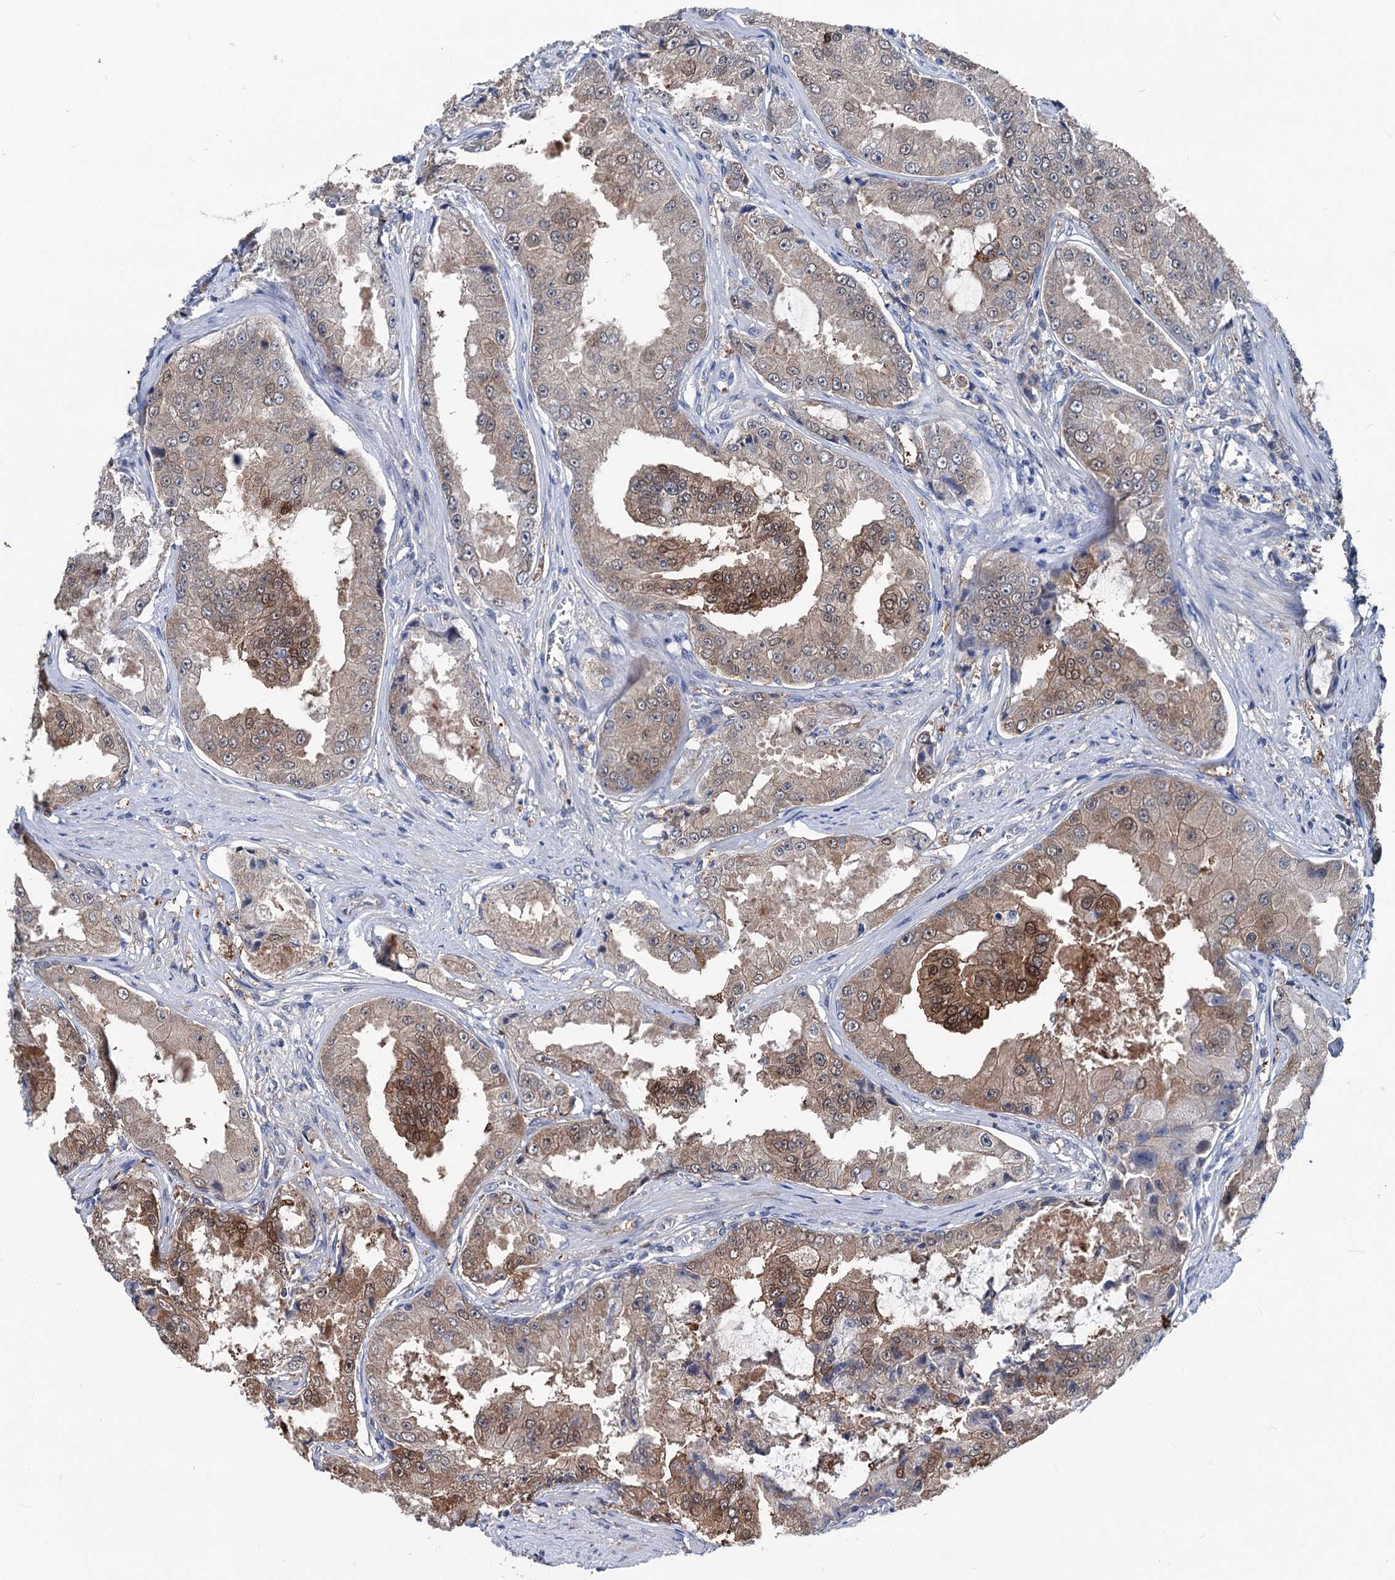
{"staining": {"intensity": "moderate", "quantity": "25%-75%", "location": "cytoplasmic/membranous,nuclear"}, "tissue": "prostate cancer", "cell_type": "Tumor cells", "image_type": "cancer", "snomed": [{"axis": "morphology", "description": "Adenocarcinoma, High grade"}, {"axis": "topography", "description": "Prostate"}], "caption": "Immunohistochemistry of human prostate high-grade adenocarcinoma exhibits medium levels of moderate cytoplasmic/membranous and nuclear positivity in about 25%-75% of tumor cells. (IHC, brightfield microscopy, high magnification).", "gene": "GLO1", "patient": {"sex": "male", "age": 73}}